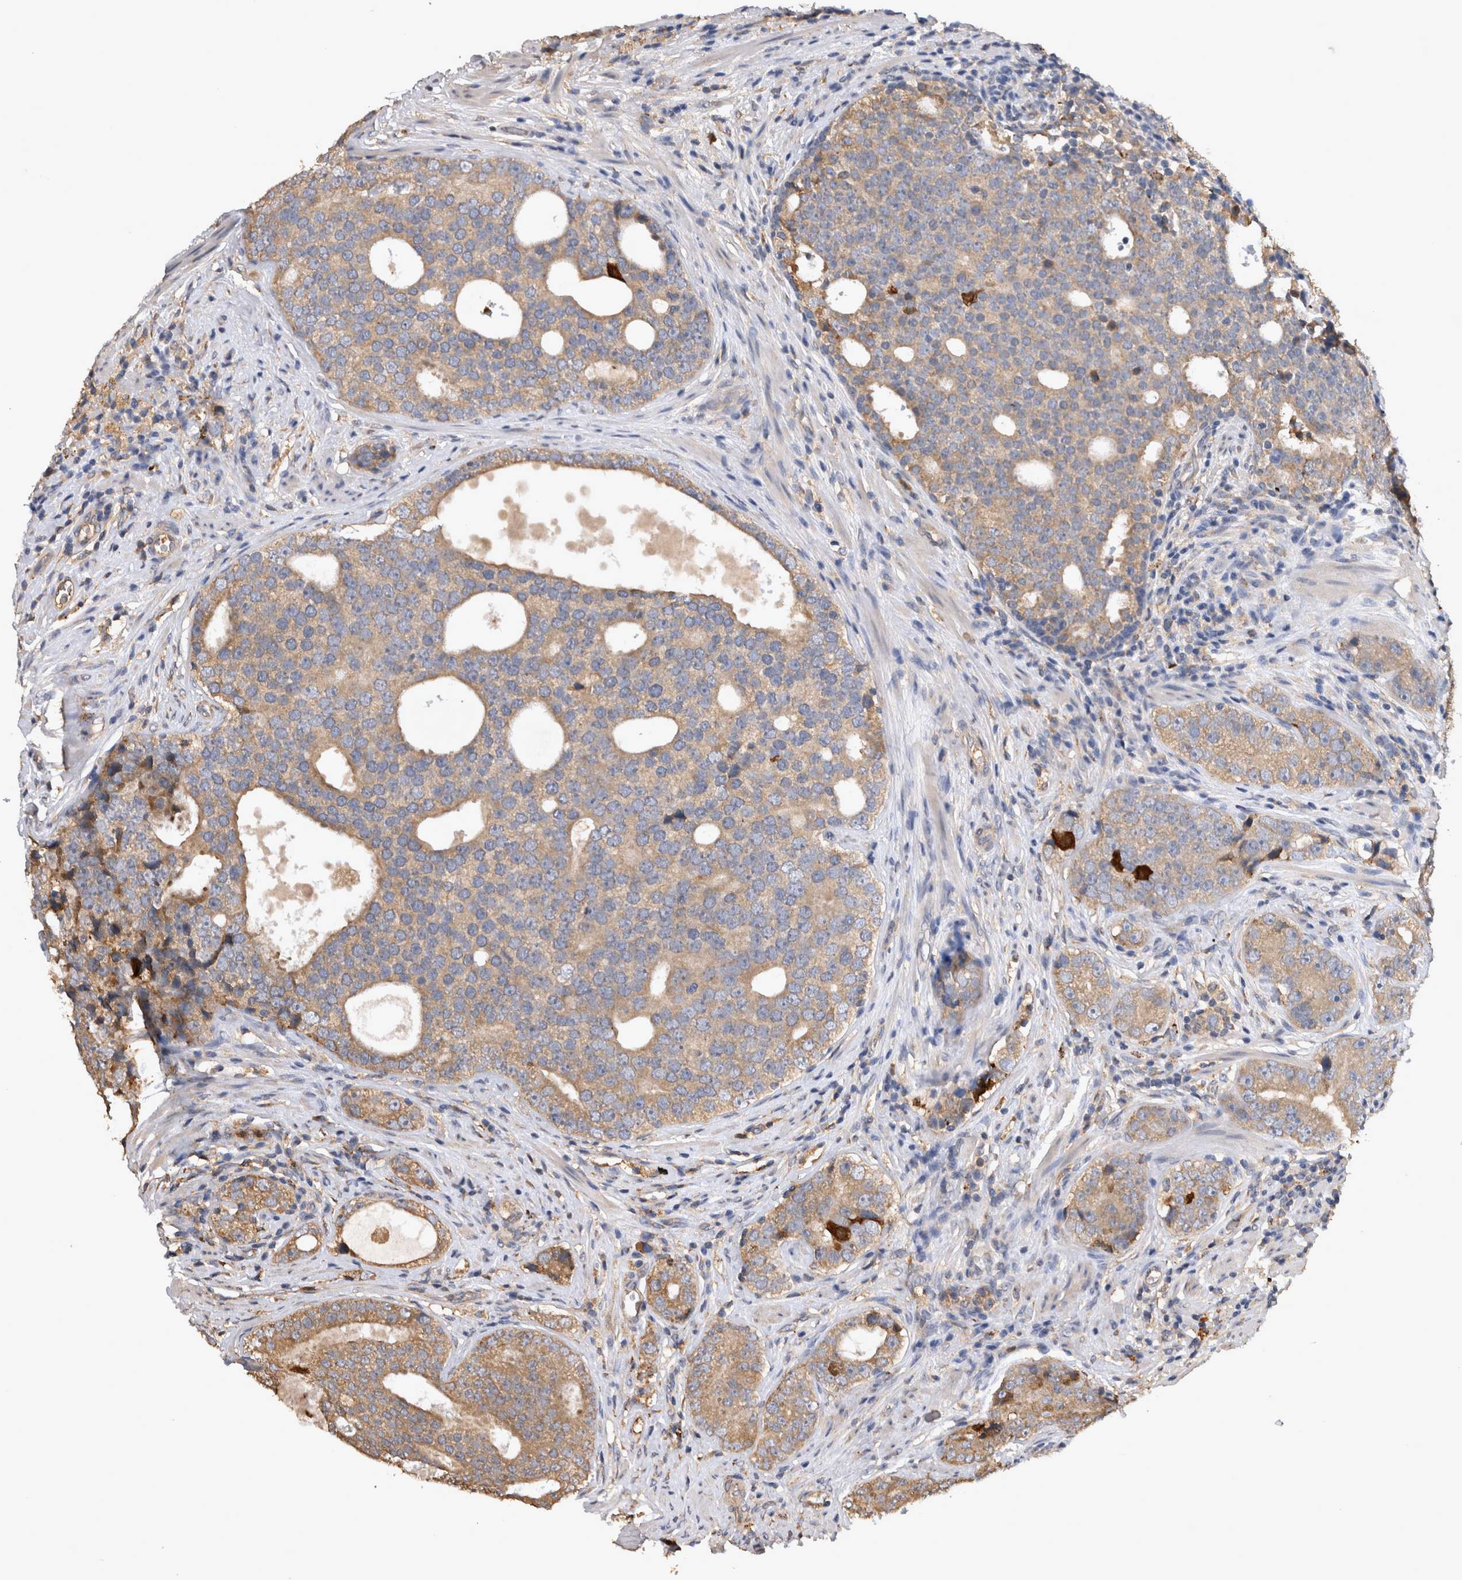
{"staining": {"intensity": "weak", "quantity": ">75%", "location": "cytoplasmic/membranous"}, "tissue": "prostate cancer", "cell_type": "Tumor cells", "image_type": "cancer", "snomed": [{"axis": "morphology", "description": "Adenocarcinoma, High grade"}, {"axis": "topography", "description": "Prostate"}], "caption": "This histopathology image shows immunohistochemistry (IHC) staining of human high-grade adenocarcinoma (prostate), with low weak cytoplasmic/membranous positivity in approximately >75% of tumor cells.", "gene": "TMED7", "patient": {"sex": "male", "age": 56}}